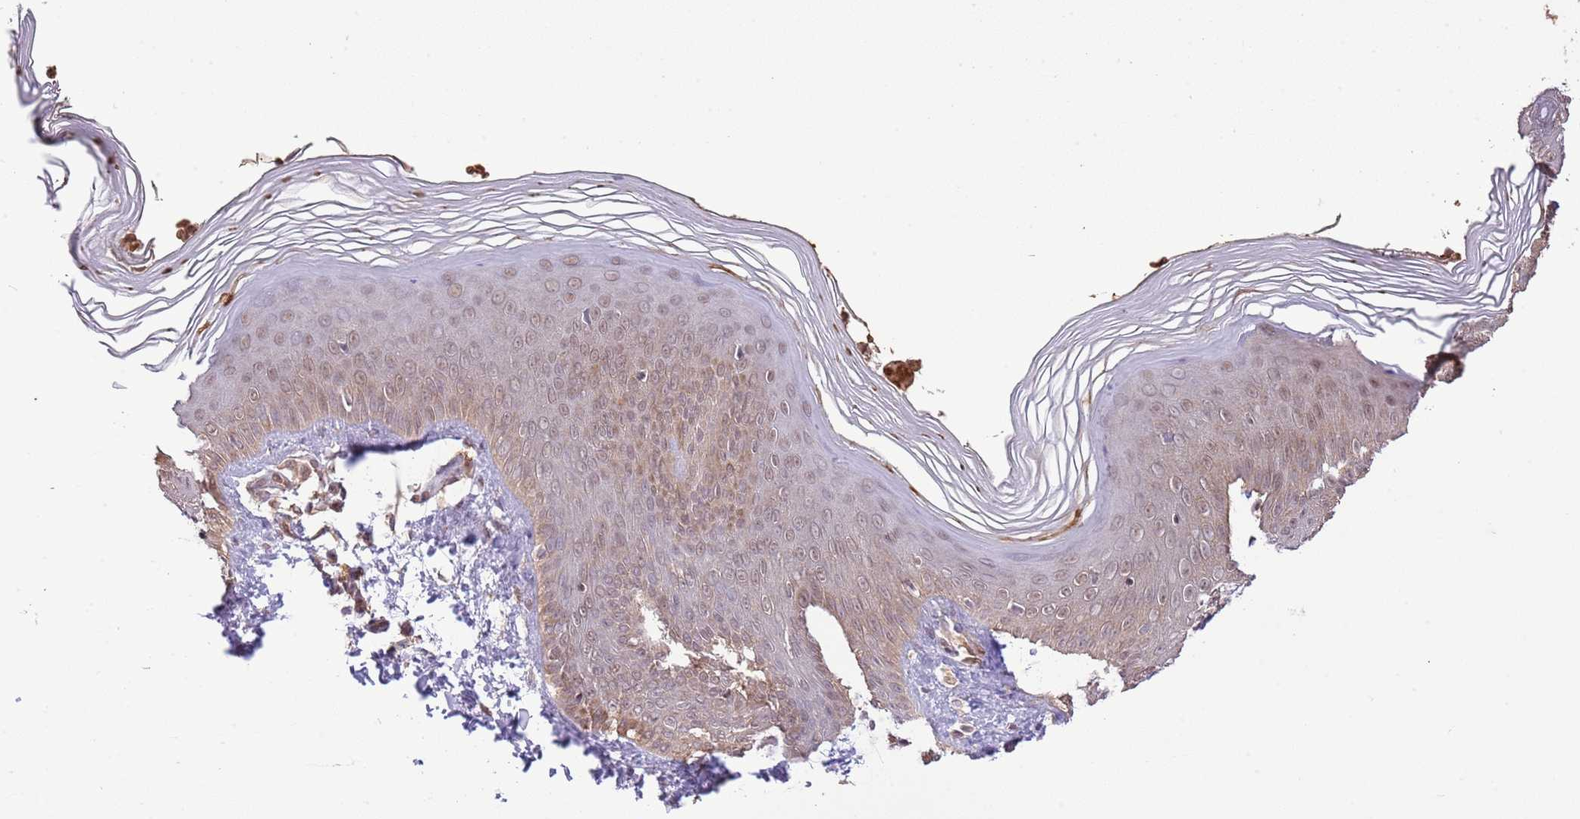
{"staining": {"intensity": "weak", "quantity": "25%-75%", "location": "cytoplasmic/membranous,nuclear"}, "tissue": "skin", "cell_type": "Epidermal cells", "image_type": "normal", "snomed": [{"axis": "morphology", "description": "Normal tissue, NOS"}, {"axis": "morphology", "description": "Inflammation, NOS"}, {"axis": "topography", "description": "Soft tissue"}, {"axis": "topography", "description": "Anal"}], "caption": "Protein staining of normal skin demonstrates weak cytoplasmic/membranous,nuclear staining in approximately 25%-75% of epidermal cells. (Brightfield microscopy of DAB IHC at high magnification).", "gene": "AMIGO1", "patient": {"sex": "female", "age": 15}}